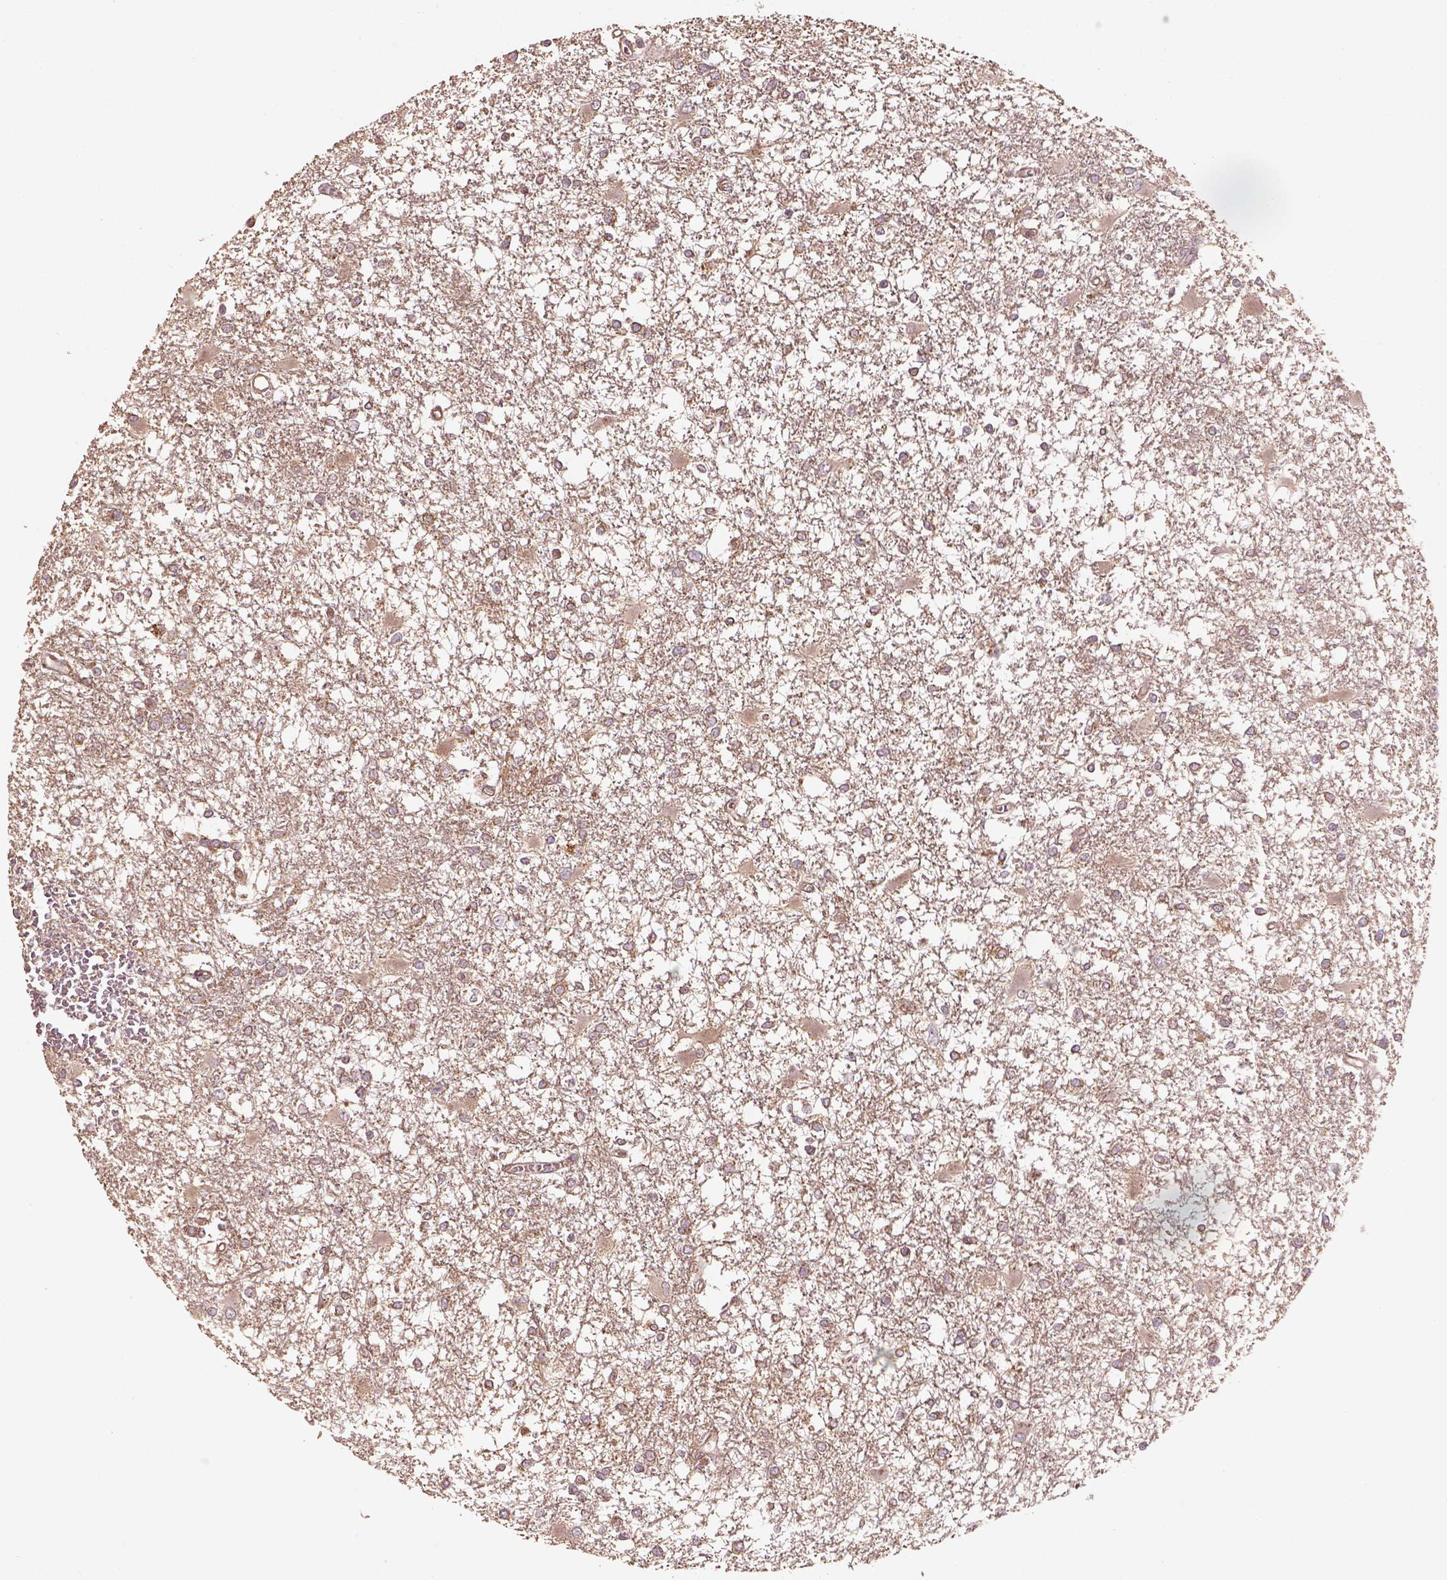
{"staining": {"intensity": "weak", "quantity": ">75%", "location": "cytoplasmic/membranous"}, "tissue": "glioma", "cell_type": "Tumor cells", "image_type": "cancer", "snomed": [{"axis": "morphology", "description": "Glioma, malignant, High grade"}, {"axis": "topography", "description": "Cerebral cortex"}], "caption": "A brown stain highlights weak cytoplasmic/membranous positivity of a protein in human high-grade glioma (malignant) tumor cells.", "gene": "AP1B1", "patient": {"sex": "male", "age": 79}}